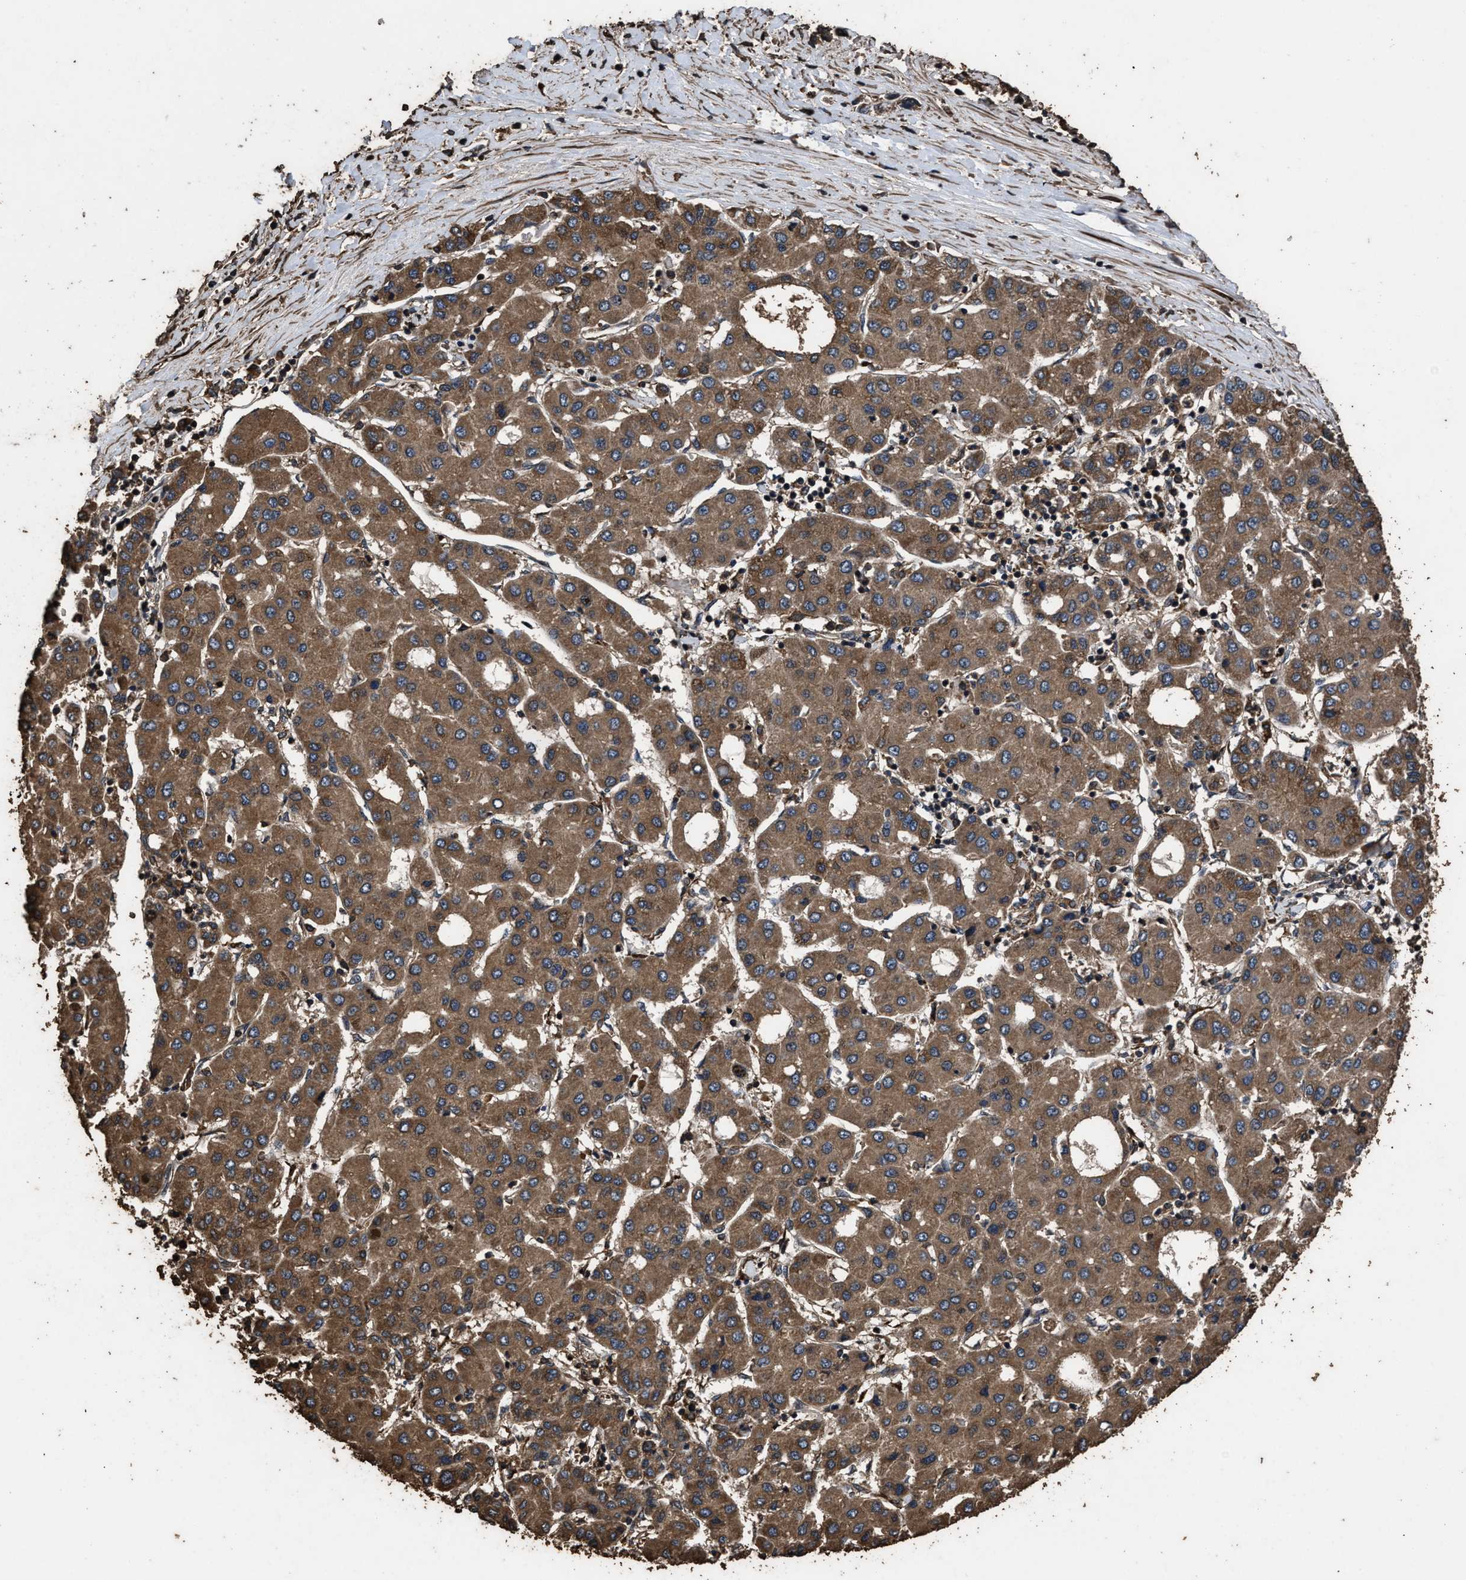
{"staining": {"intensity": "moderate", "quantity": ">75%", "location": "cytoplasmic/membranous"}, "tissue": "liver cancer", "cell_type": "Tumor cells", "image_type": "cancer", "snomed": [{"axis": "morphology", "description": "Carcinoma, Hepatocellular, NOS"}, {"axis": "topography", "description": "Liver"}], "caption": "There is medium levels of moderate cytoplasmic/membranous expression in tumor cells of liver hepatocellular carcinoma, as demonstrated by immunohistochemical staining (brown color).", "gene": "ZMYND19", "patient": {"sex": "male", "age": 65}}